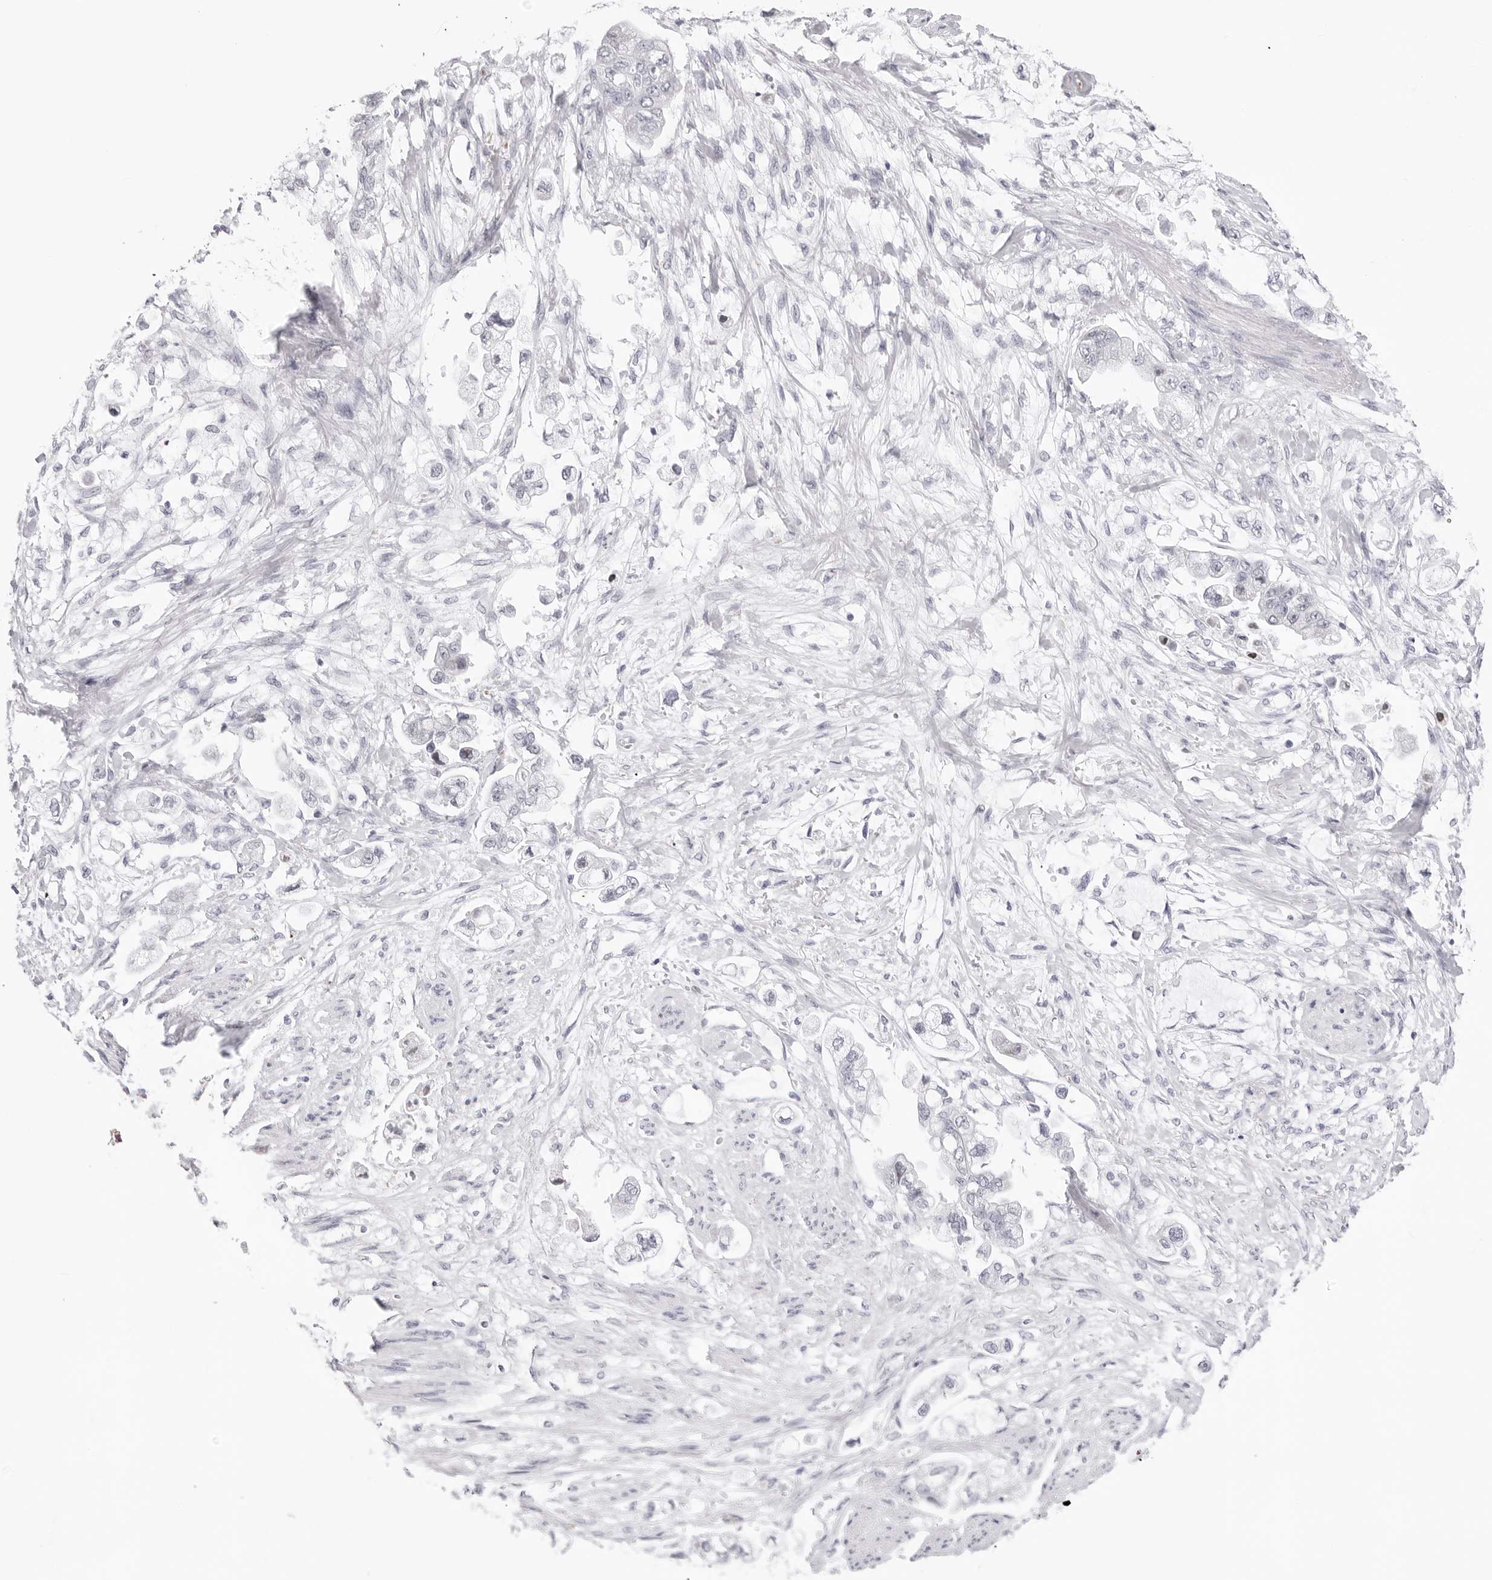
{"staining": {"intensity": "negative", "quantity": "none", "location": "none"}, "tissue": "stomach cancer", "cell_type": "Tumor cells", "image_type": "cancer", "snomed": [{"axis": "morphology", "description": "Adenocarcinoma, NOS"}, {"axis": "topography", "description": "Stomach"}], "caption": "Tumor cells are negative for brown protein staining in adenocarcinoma (stomach).", "gene": "TSSK1B", "patient": {"sex": "male", "age": 62}}